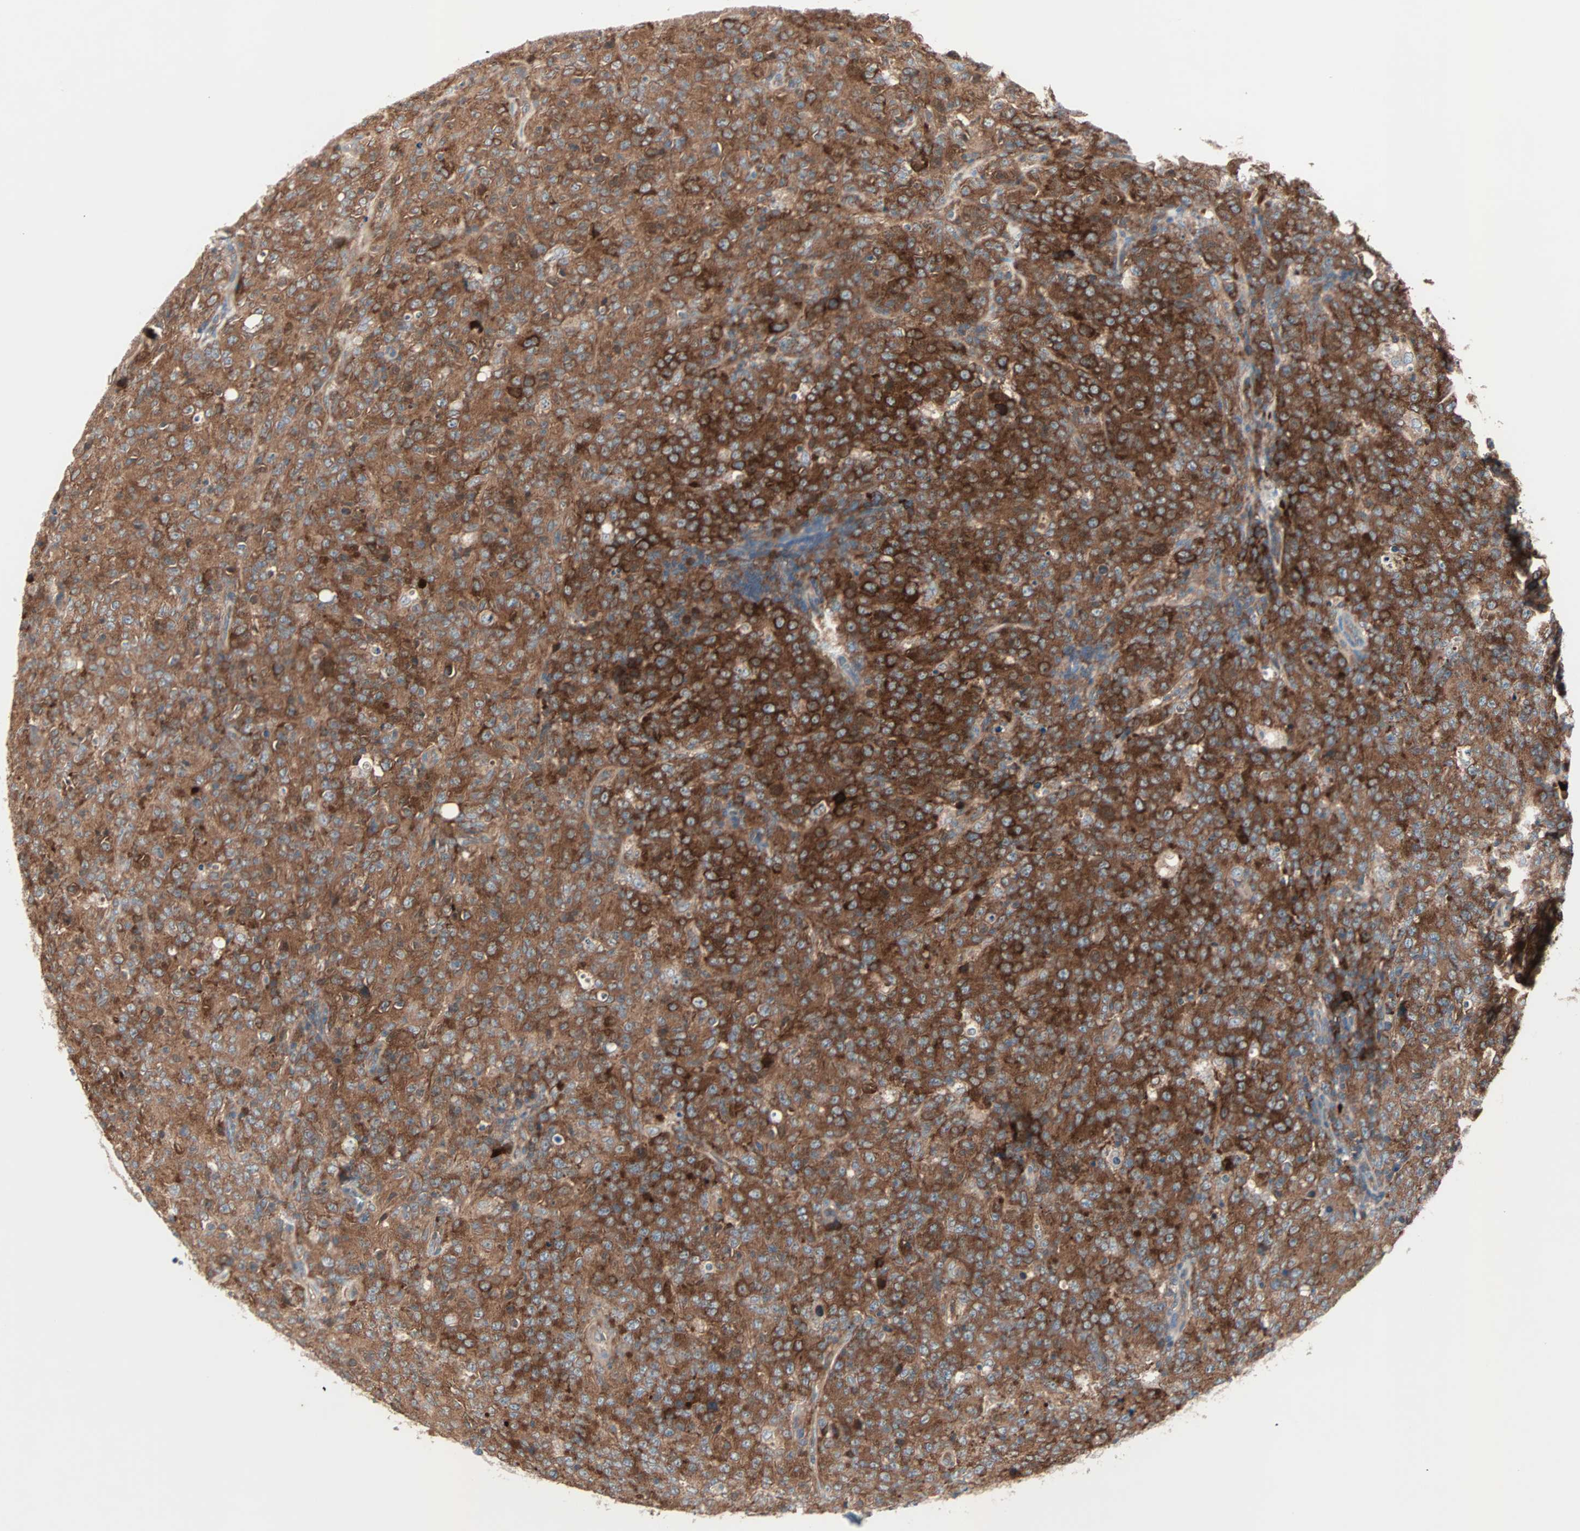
{"staining": {"intensity": "strong", "quantity": ">75%", "location": "cytoplasmic/membranous"}, "tissue": "lymphoma", "cell_type": "Tumor cells", "image_type": "cancer", "snomed": [{"axis": "morphology", "description": "Malignant lymphoma, non-Hodgkin's type, High grade"}, {"axis": "topography", "description": "Tonsil"}], "caption": "A brown stain shows strong cytoplasmic/membranous positivity of a protein in high-grade malignant lymphoma, non-Hodgkin's type tumor cells.", "gene": "CAD", "patient": {"sex": "female", "age": 36}}